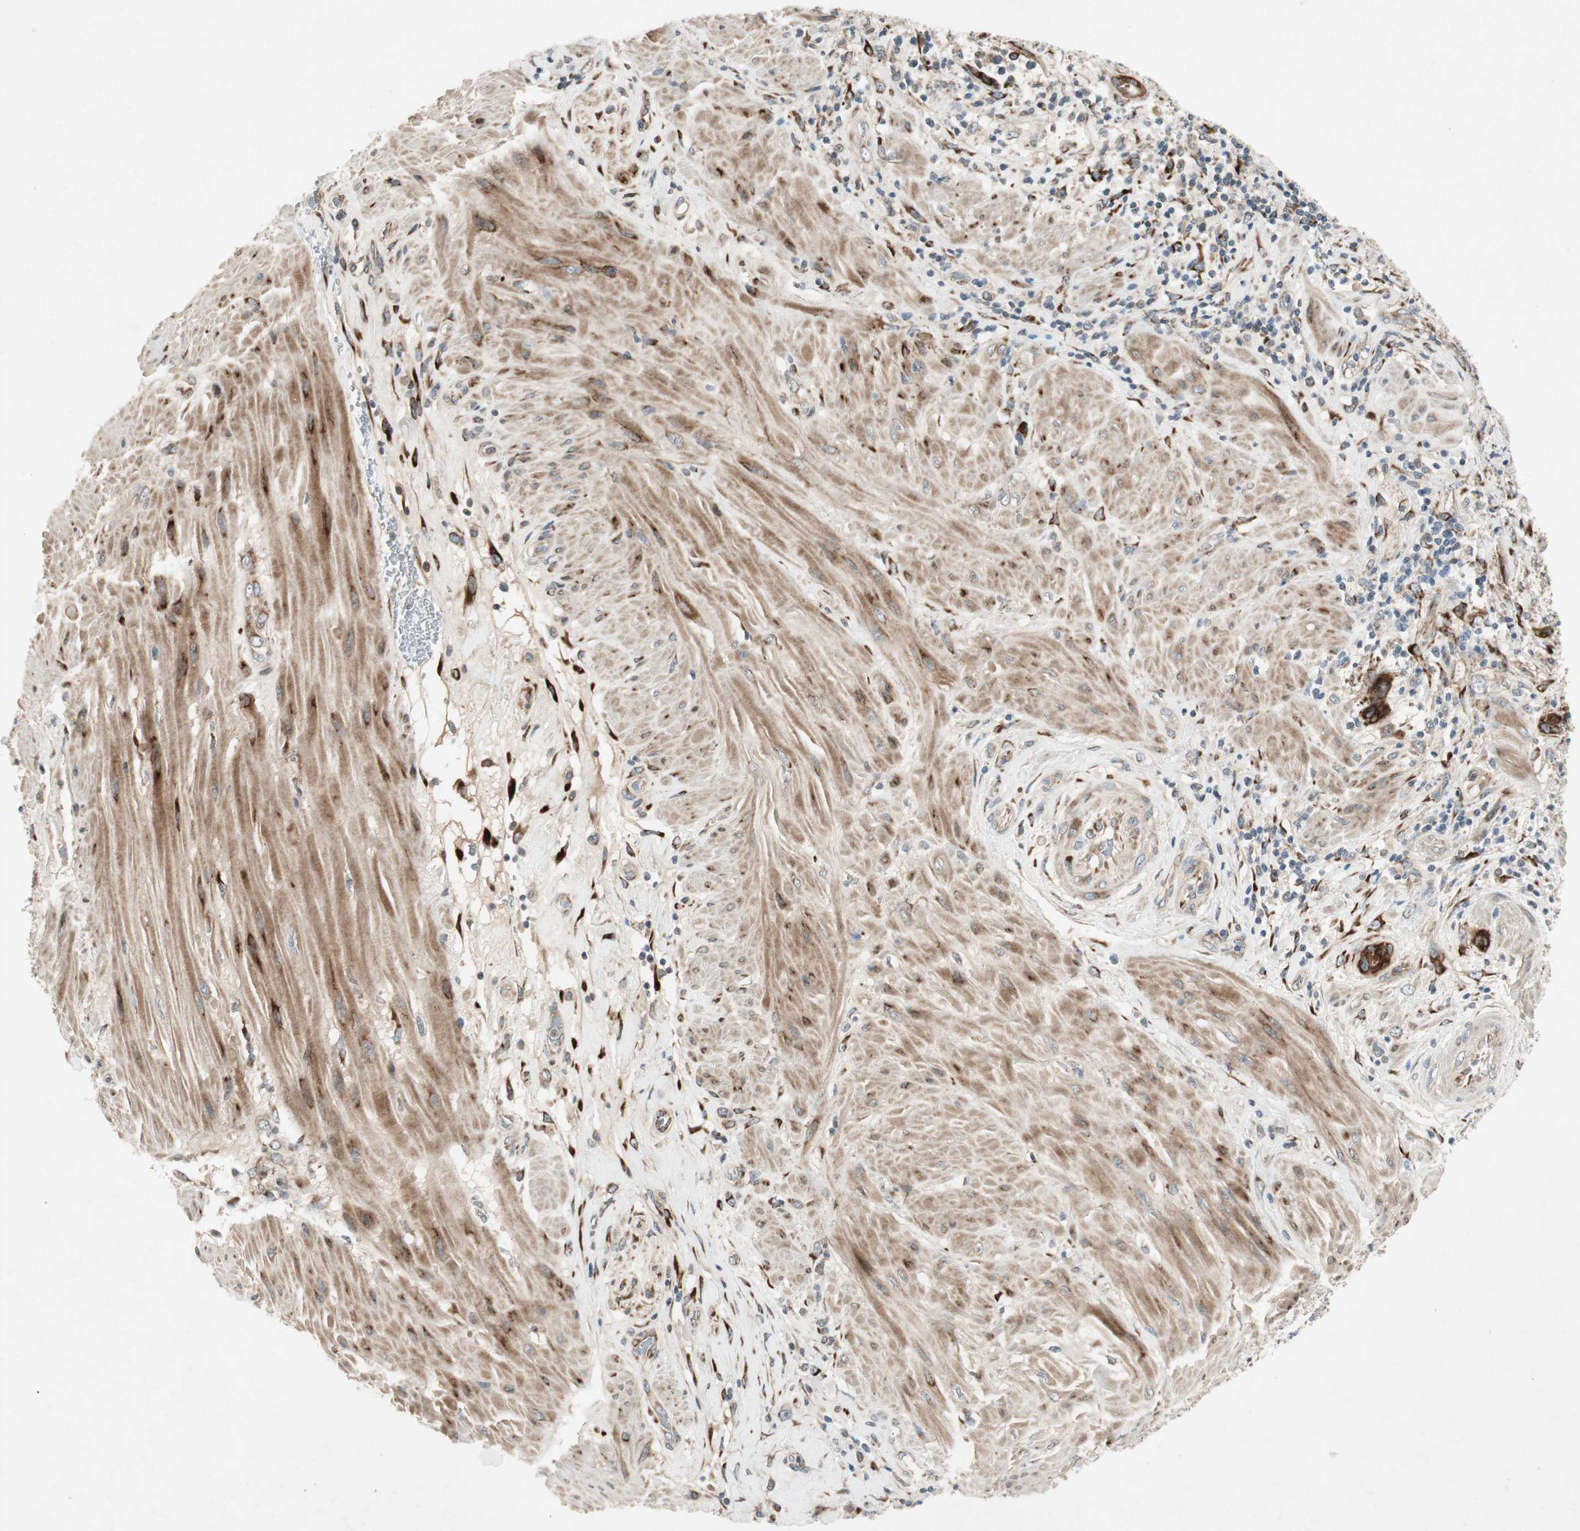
{"staining": {"intensity": "strong", "quantity": "25%-75%", "location": "cytoplasmic/membranous"}, "tissue": "pancreatic cancer", "cell_type": "Tumor cells", "image_type": "cancer", "snomed": [{"axis": "morphology", "description": "Adenocarcinoma, NOS"}, {"axis": "topography", "description": "Pancreas"}], "caption": "Human pancreatic adenocarcinoma stained with a protein marker displays strong staining in tumor cells.", "gene": "APOO", "patient": {"sex": "female", "age": 64}}